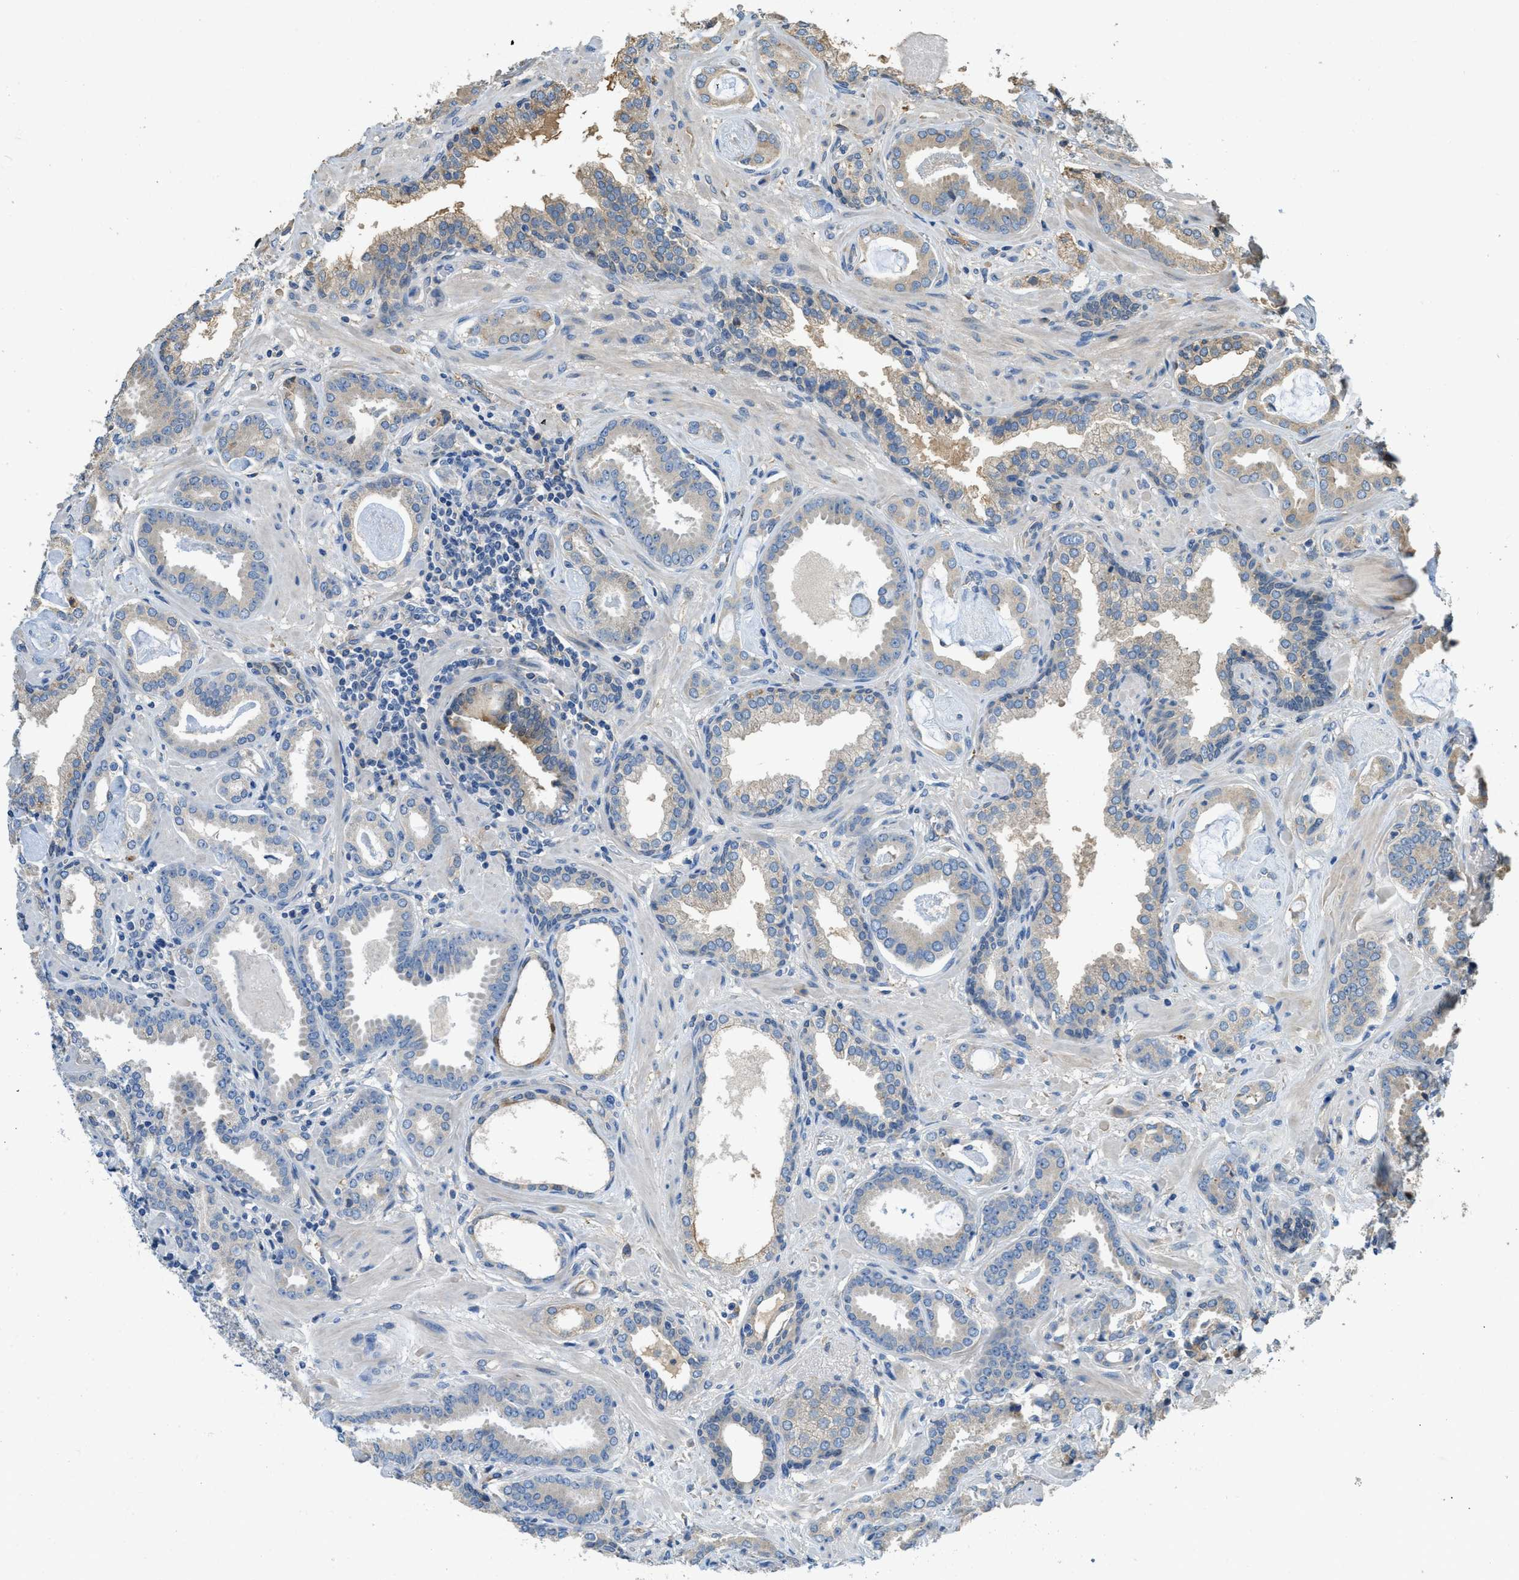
{"staining": {"intensity": "weak", "quantity": "<25%", "location": "cytoplasmic/membranous"}, "tissue": "prostate cancer", "cell_type": "Tumor cells", "image_type": "cancer", "snomed": [{"axis": "morphology", "description": "Adenocarcinoma, Low grade"}, {"axis": "topography", "description": "Prostate"}], "caption": "The photomicrograph exhibits no significant staining in tumor cells of prostate cancer (adenocarcinoma (low-grade)).", "gene": "RIPK2", "patient": {"sex": "male", "age": 53}}